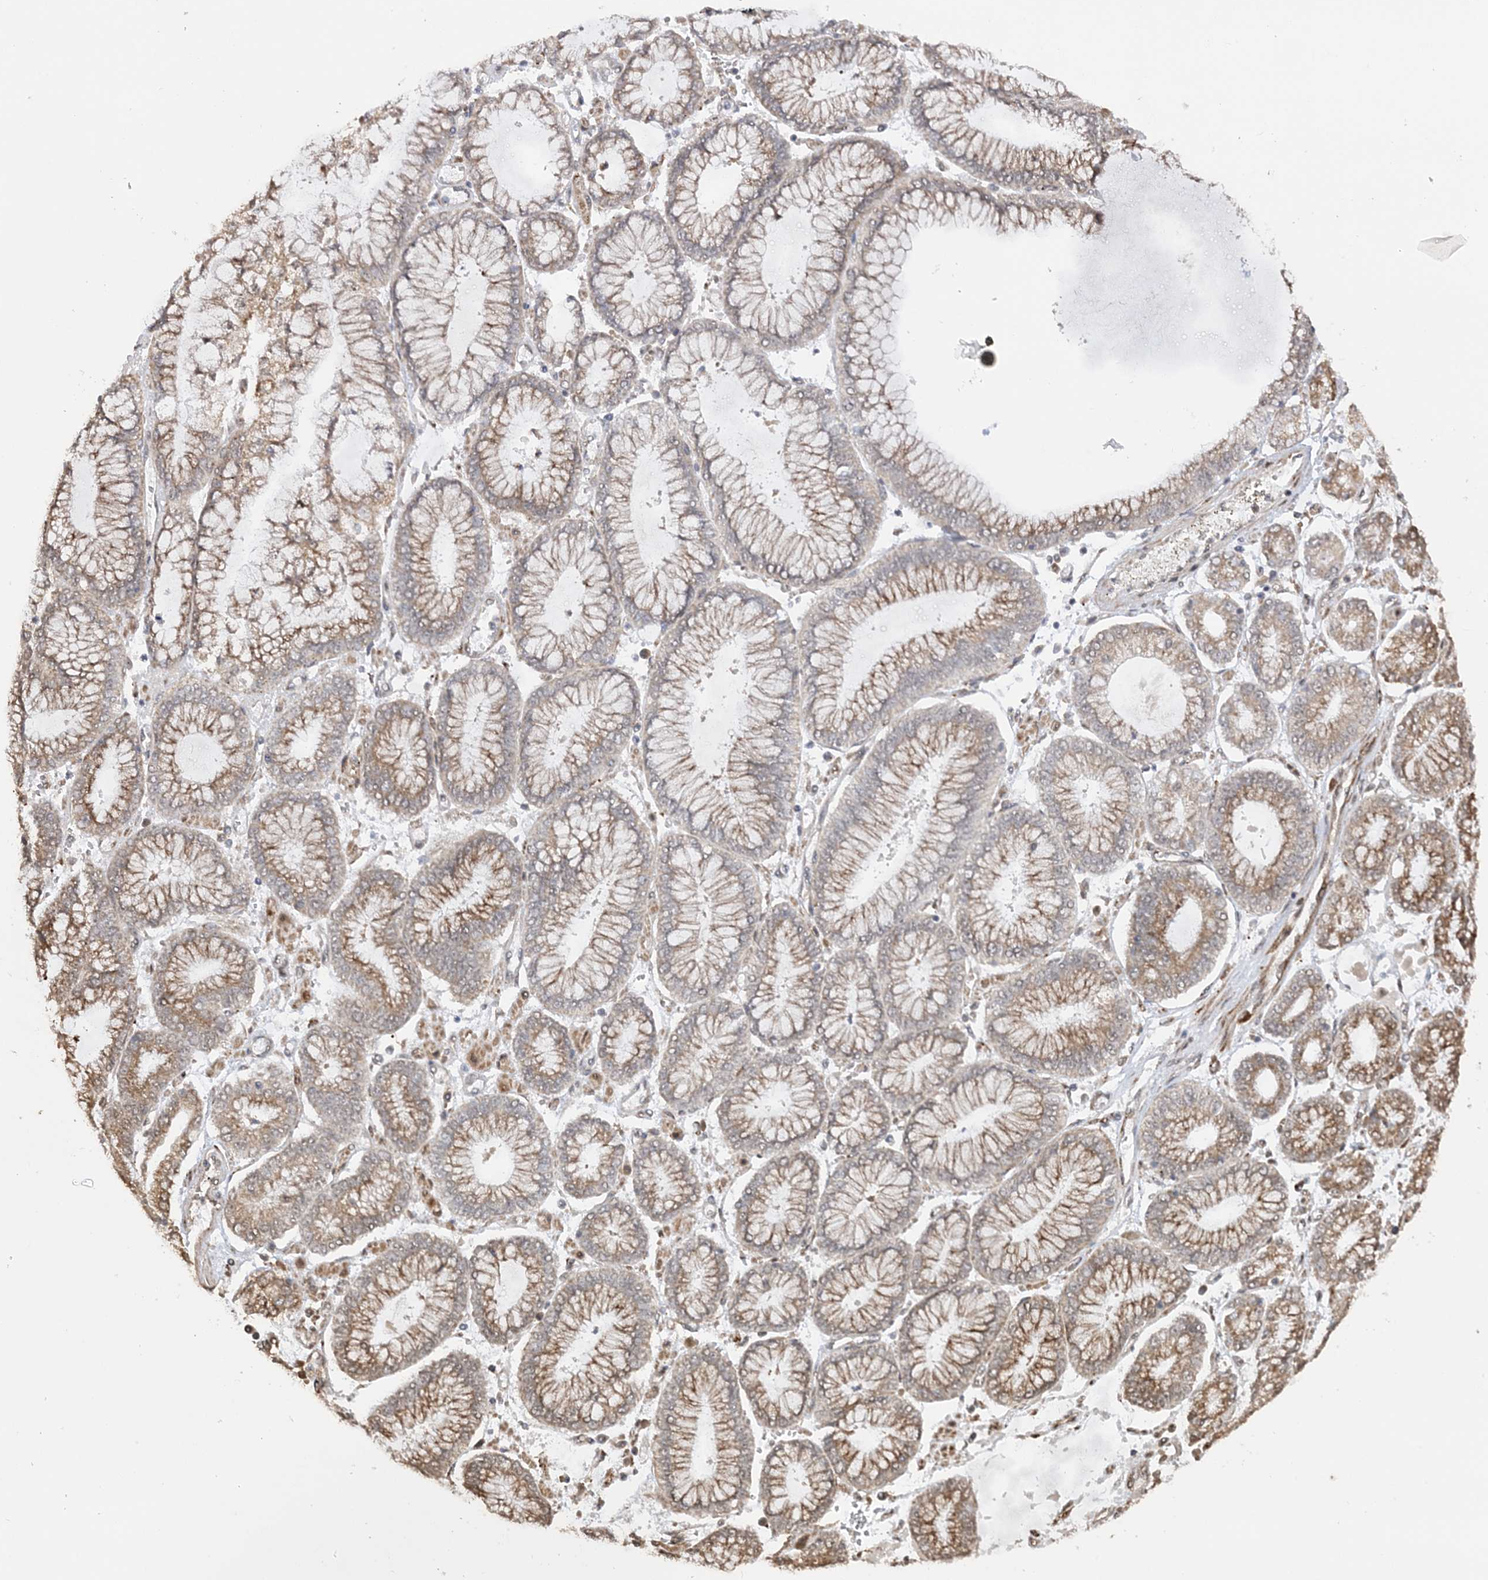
{"staining": {"intensity": "moderate", "quantity": "25%-75%", "location": "cytoplasmic/membranous"}, "tissue": "stomach cancer", "cell_type": "Tumor cells", "image_type": "cancer", "snomed": [{"axis": "morphology", "description": "Adenocarcinoma, NOS"}, {"axis": "topography", "description": "Stomach"}], "caption": "Moderate cytoplasmic/membranous protein staining is appreciated in approximately 25%-75% of tumor cells in adenocarcinoma (stomach). The staining was performed using DAB (3,3'-diaminobenzidine) to visualize the protein expression in brown, while the nuclei were stained in blue with hematoxylin (Magnification: 20x).", "gene": "MRPL47", "patient": {"sex": "male", "age": 76}}